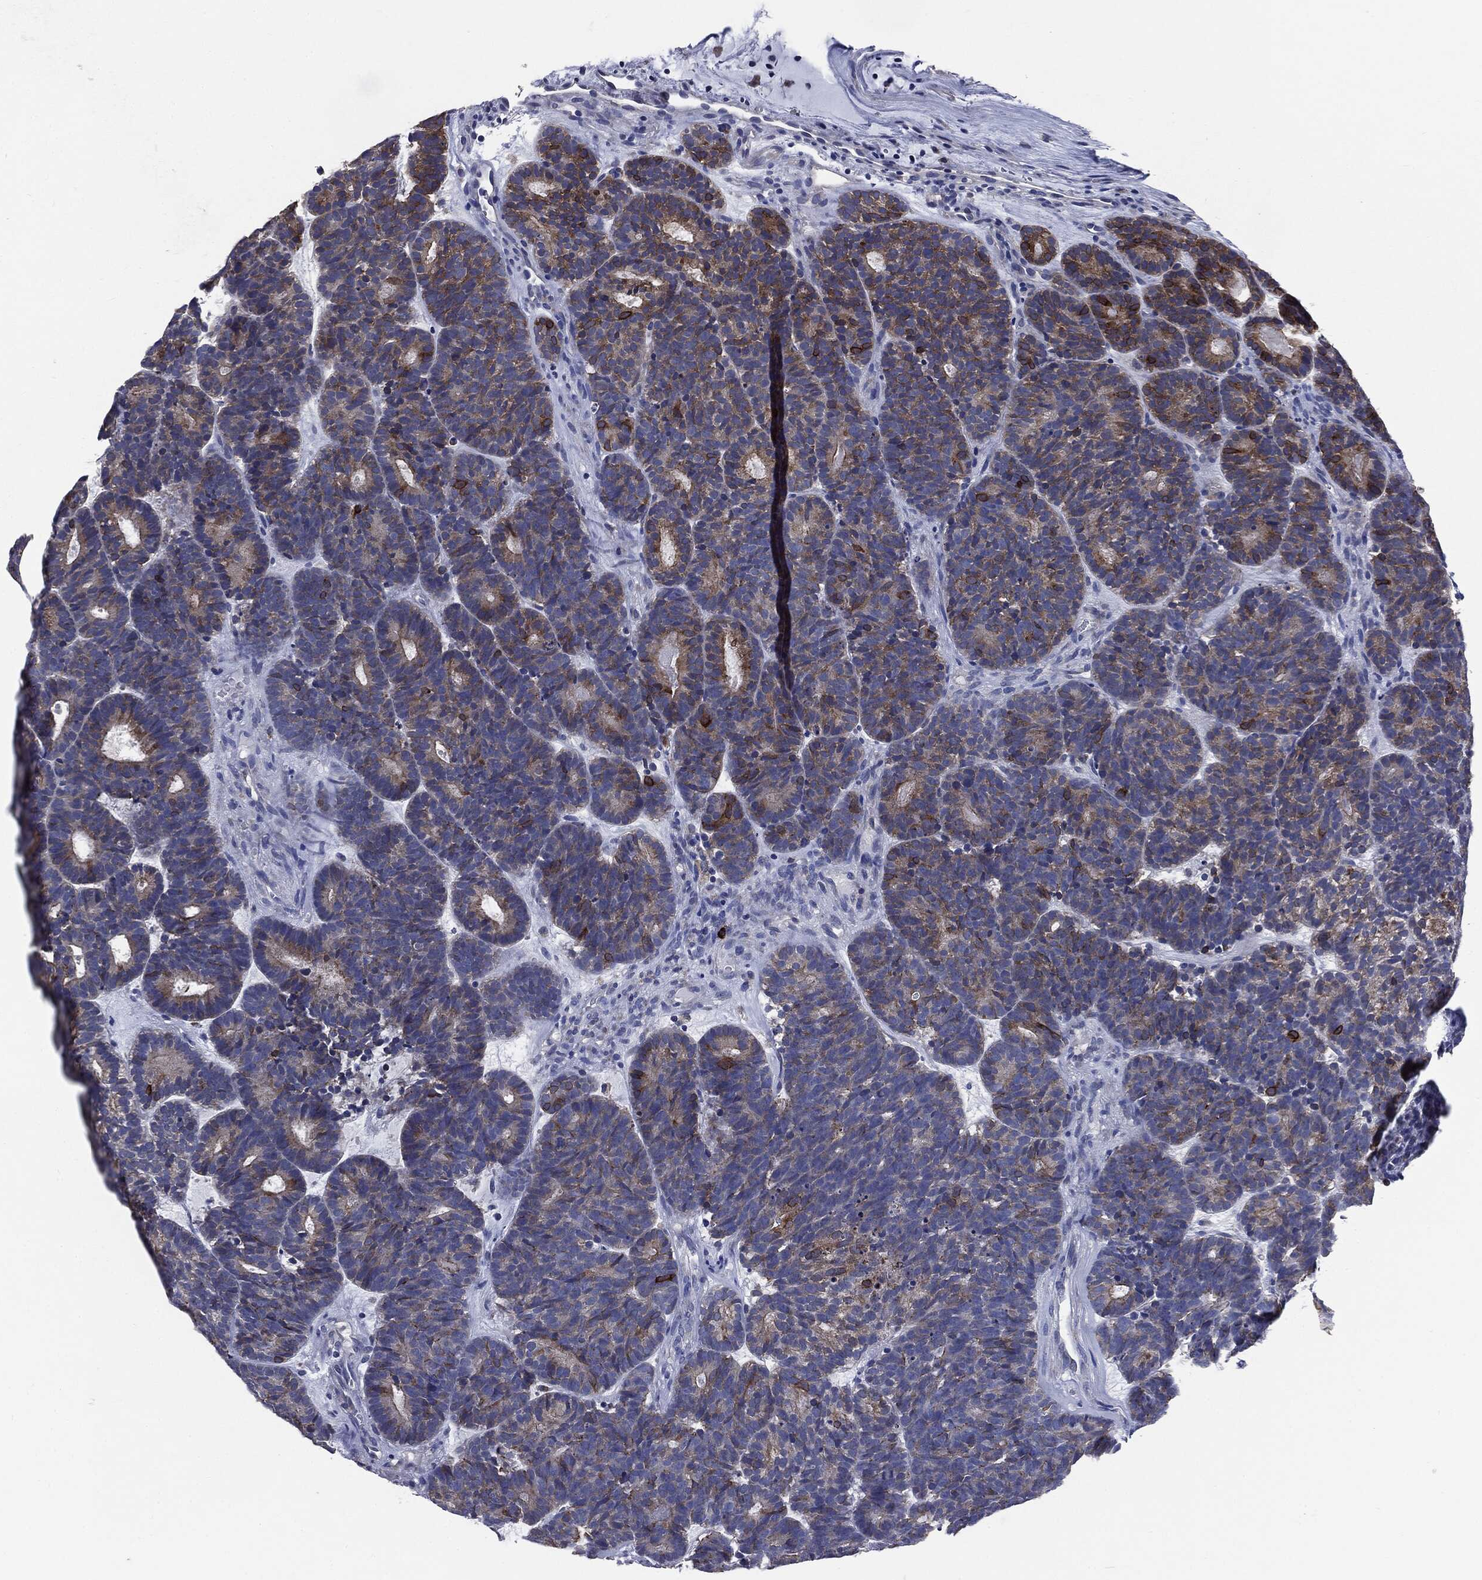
{"staining": {"intensity": "strong", "quantity": "<25%", "location": "cytoplasmic/membranous"}, "tissue": "head and neck cancer", "cell_type": "Tumor cells", "image_type": "cancer", "snomed": [{"axis": "morphology", "description": "Adenocarcinoma, NOS"}, {"axis": "topography", "description": "Head-Neck"}], "caption": "Protein staining by immunohistochemistry shows strong cytoplasmic/membranous expression in approximately <25% of tumor cells in head and neck cancer (adenocarcinoma). (Stains: DAB in brown, nuclei in blue, Microscopy: brightfield microscopy at high magnification).", "gene": "PTGS2", "patient": {"sex": "female", "age": 81}}